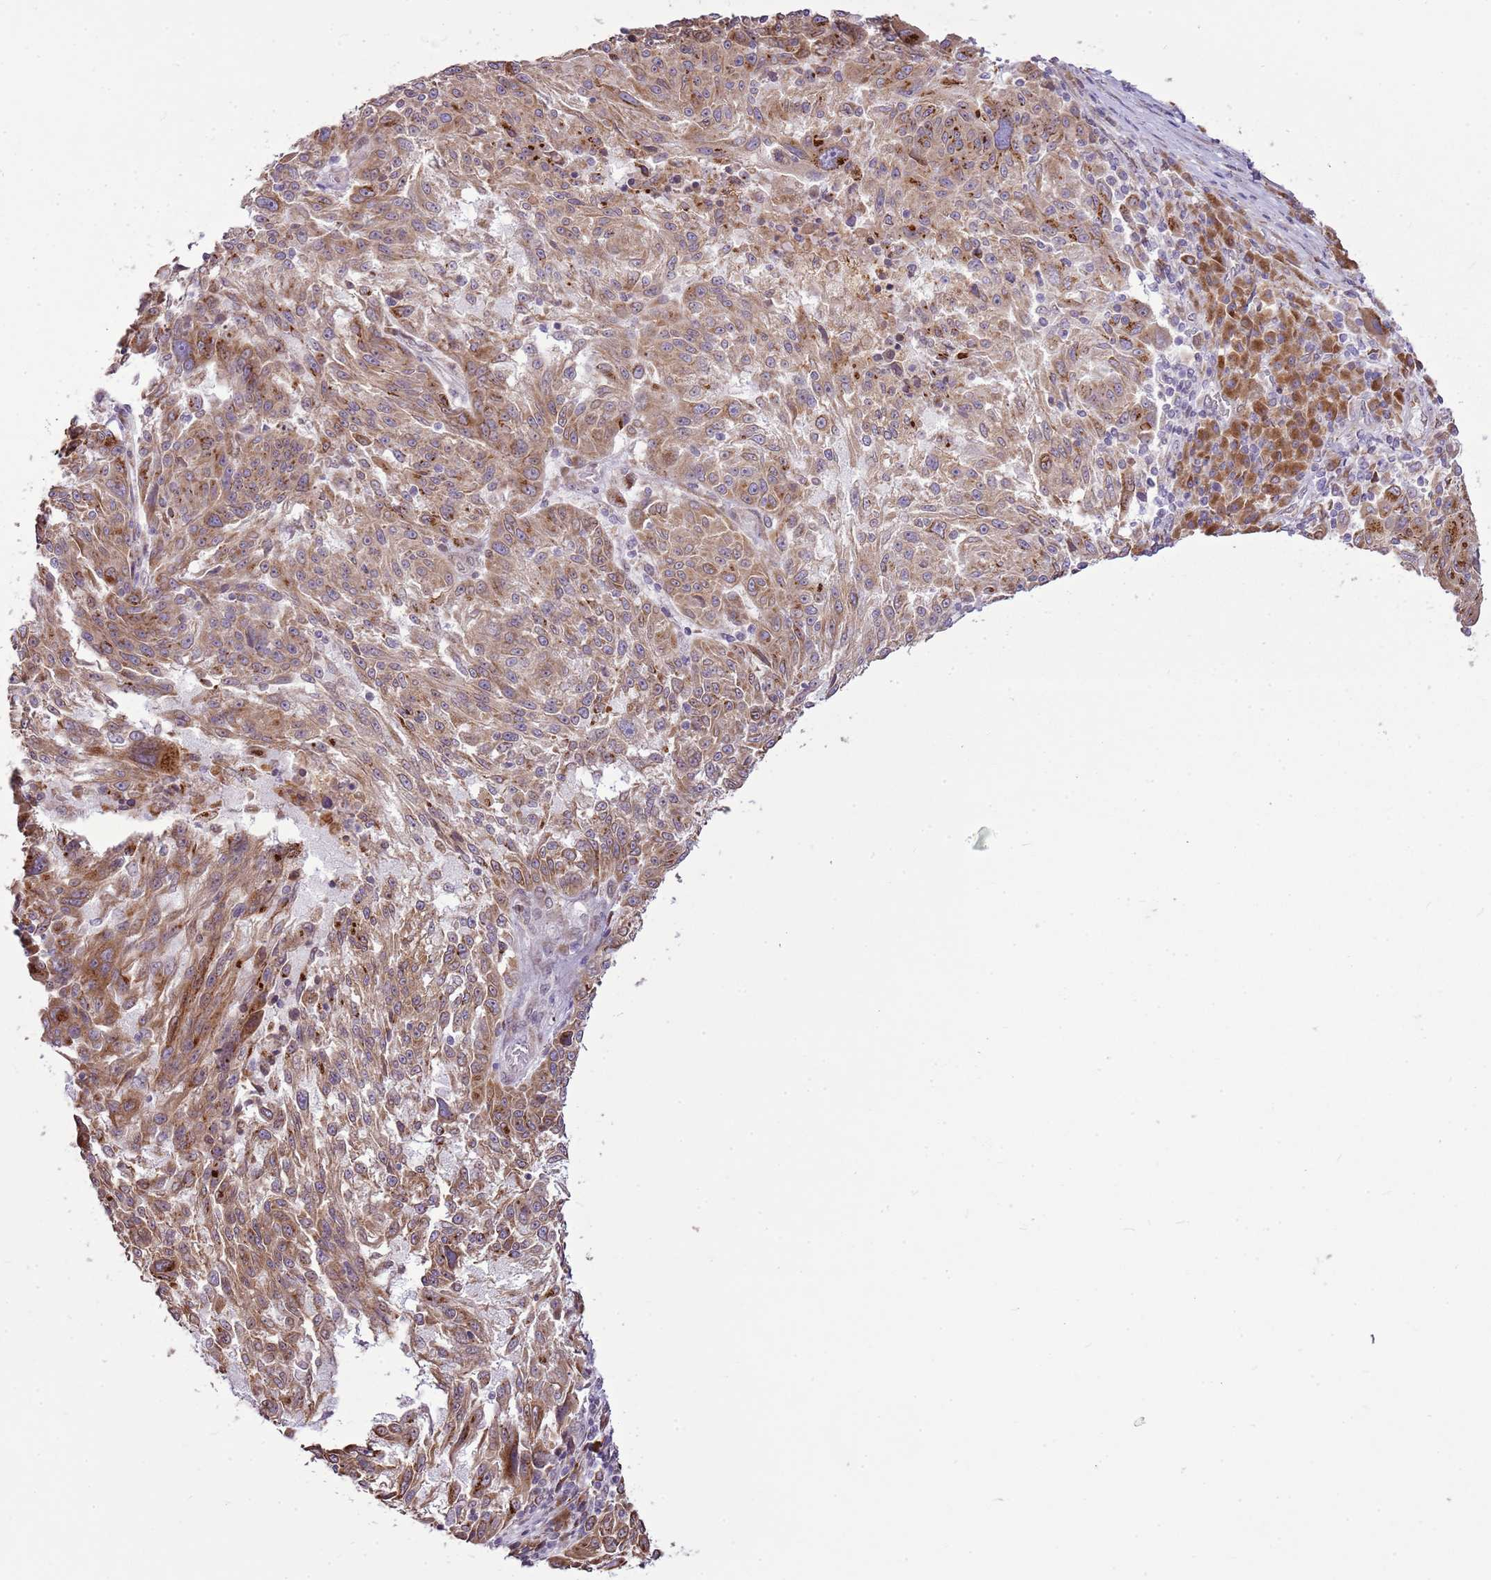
{"staining": {"intensity": "moderate", "quantity": ">75%", "location": "cytoplasmic/membranous"}, "tissue": "melanoma", "cell_type": "Tumor cells", "image_type": "cancer", "snomed": [{"axis": "morphology", "description": "Malignant melanoma, NOS"}, {"axis": "topography", "description": "Skin"}], "caption": "High-magnification brightfield microscopy of malignant melanoma stained with DAB (3,3'-diaminobenzidine) (brown) and counterstained with hematoxylin (blue). tumor cells exhibit moderate cytoplasmic/membranous positivity is appreciated in about>75% of cells.", "gene": "TMED10", "patient": {"sex": "male", "age": 53}}